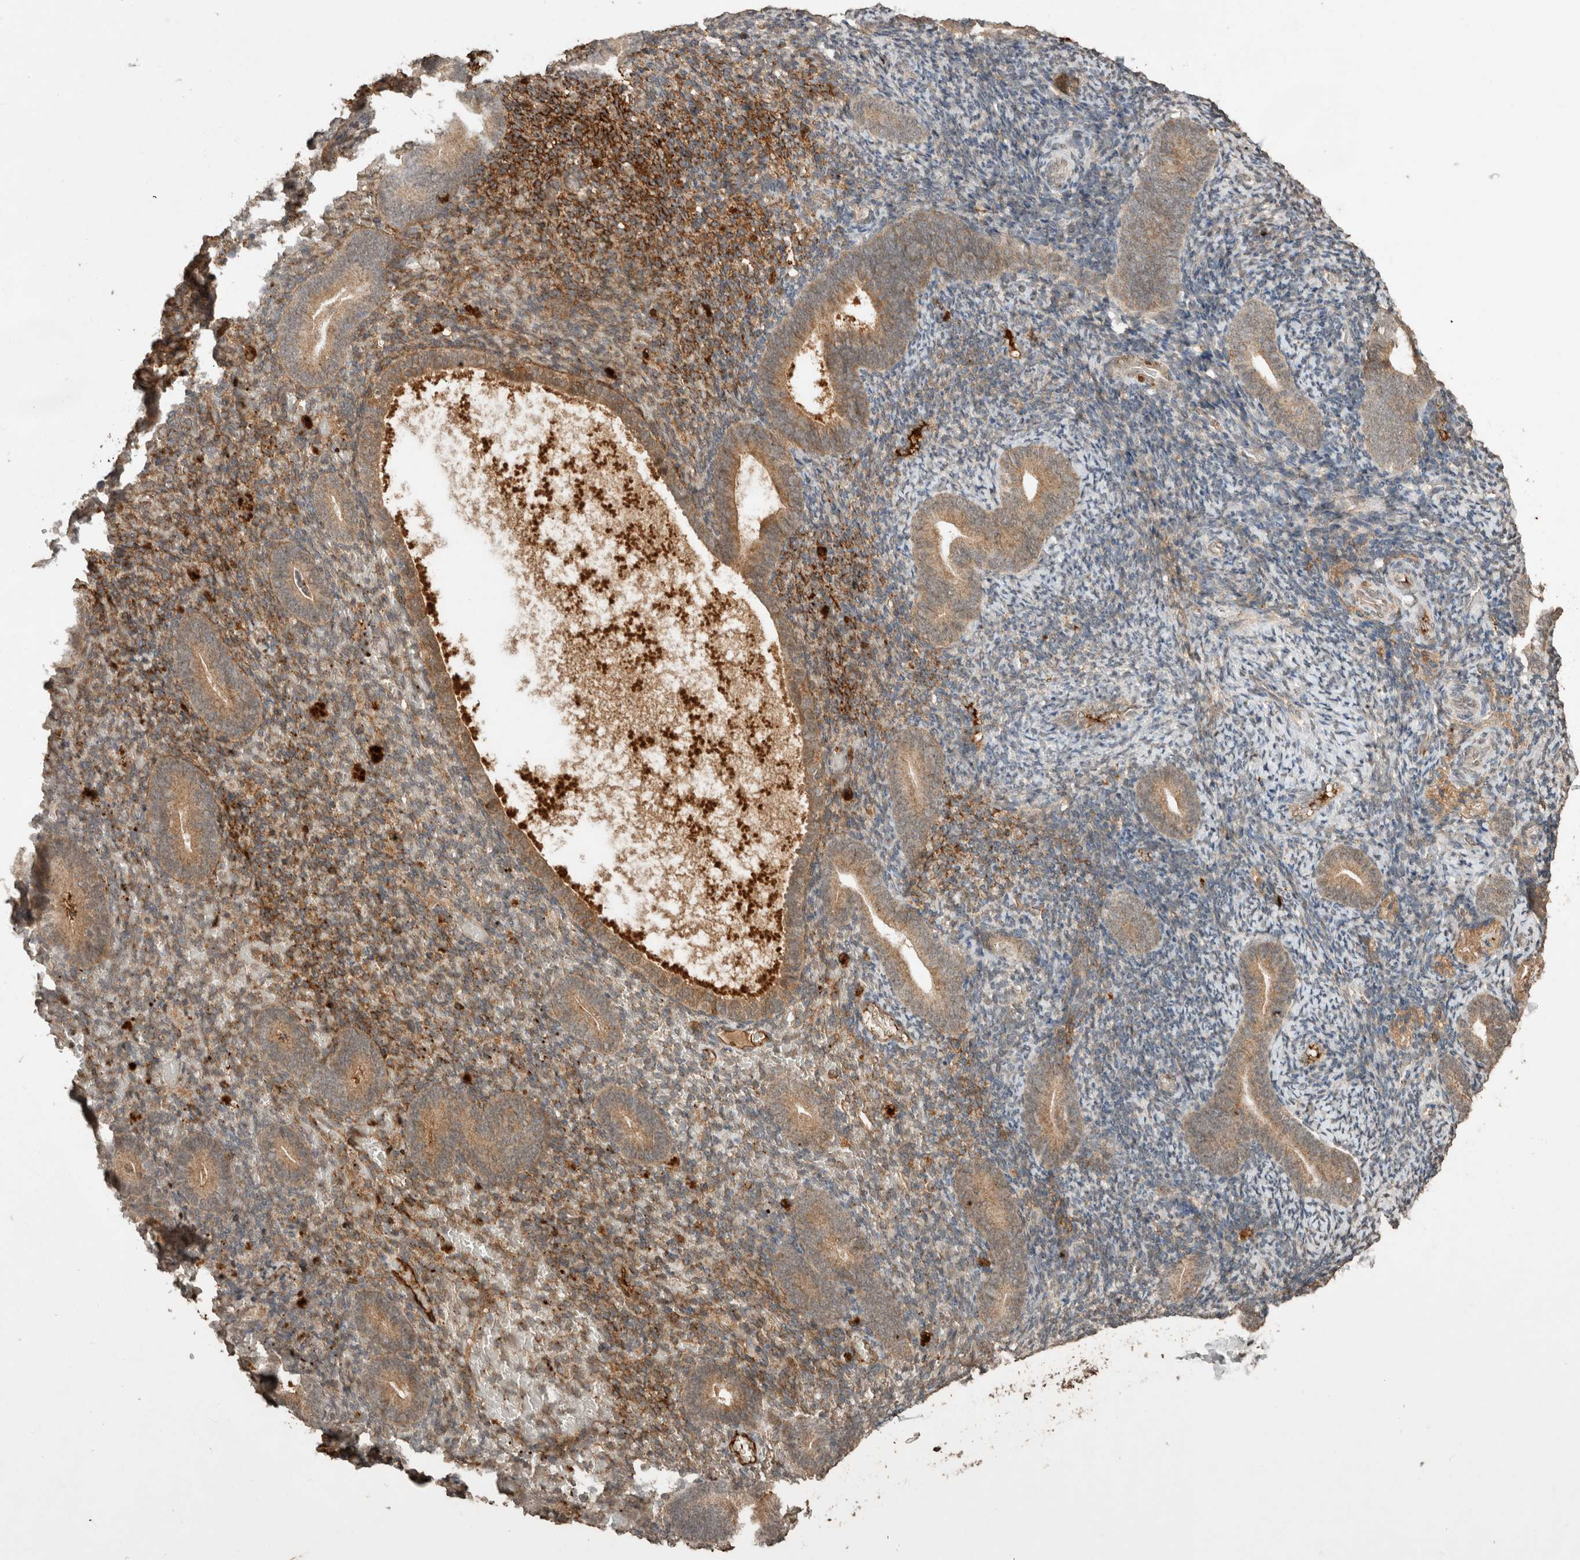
{"staining": {"intensity": "moderate", "quantity": "<25%", "location": "cytoplasmic/membranous"}, "tissue": "endometrium", "cell_type": "Cells in endometrial stroma", "image_type": "normal", "snomed": [{"axis": "morphology", "description": "Normal tissue, NOS"}, {"axis": "topography", "description": "Endometrium"}], "caption": "Immunohistochemistry (IHC) image of unremarkable human endometrium stained for a protein (brown), which shows low levels of moderate cytoplasmic/membranous expression in about <25% of cells in endometrial stroma.", "gene": "FAM3A", "patient": {"sex": "female", "age": 51}}